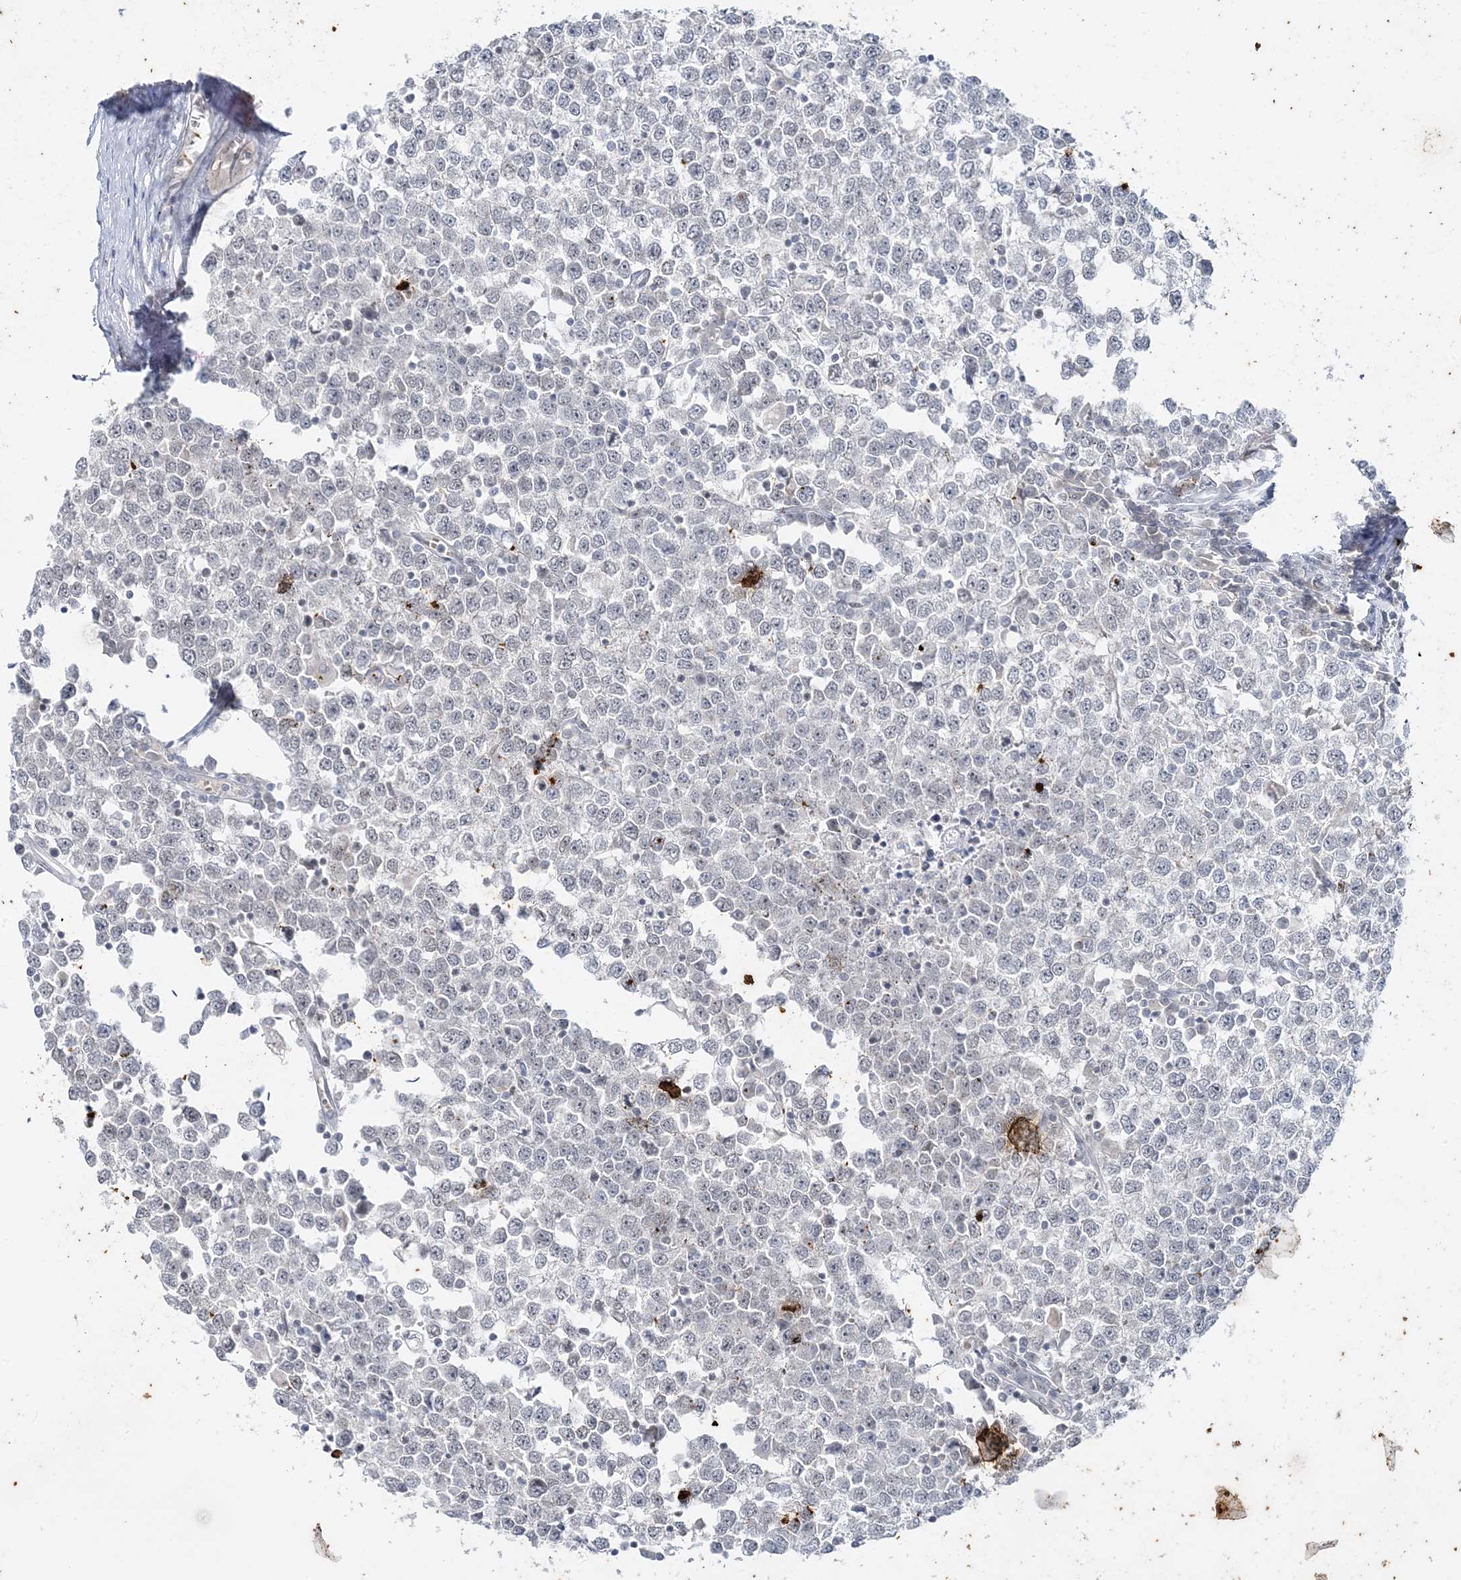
{"staining": {"intensity": "negative", "quantity": "none", "location": "none"}, "tissue": "testis cancer", "cell_type": "Tumor cells", "image_type": "cancer", "snomed": [{"axis": "morphology", "description": "Seminoma, NOS"}, {"axis": "topography", "description": "Testis"}], "caption": "Micrograph shows no significant protein staining in tumor cells of testis seminoma. The staining was performed using DAB (3,3'-diaminobenzidine) to visualize the protein expression in brown, while the nuclei were stained in blue with hematoxylin (Magnification: 20x).", "gene": "LEXM", "patient": {"sex": "male", "age": 65}}